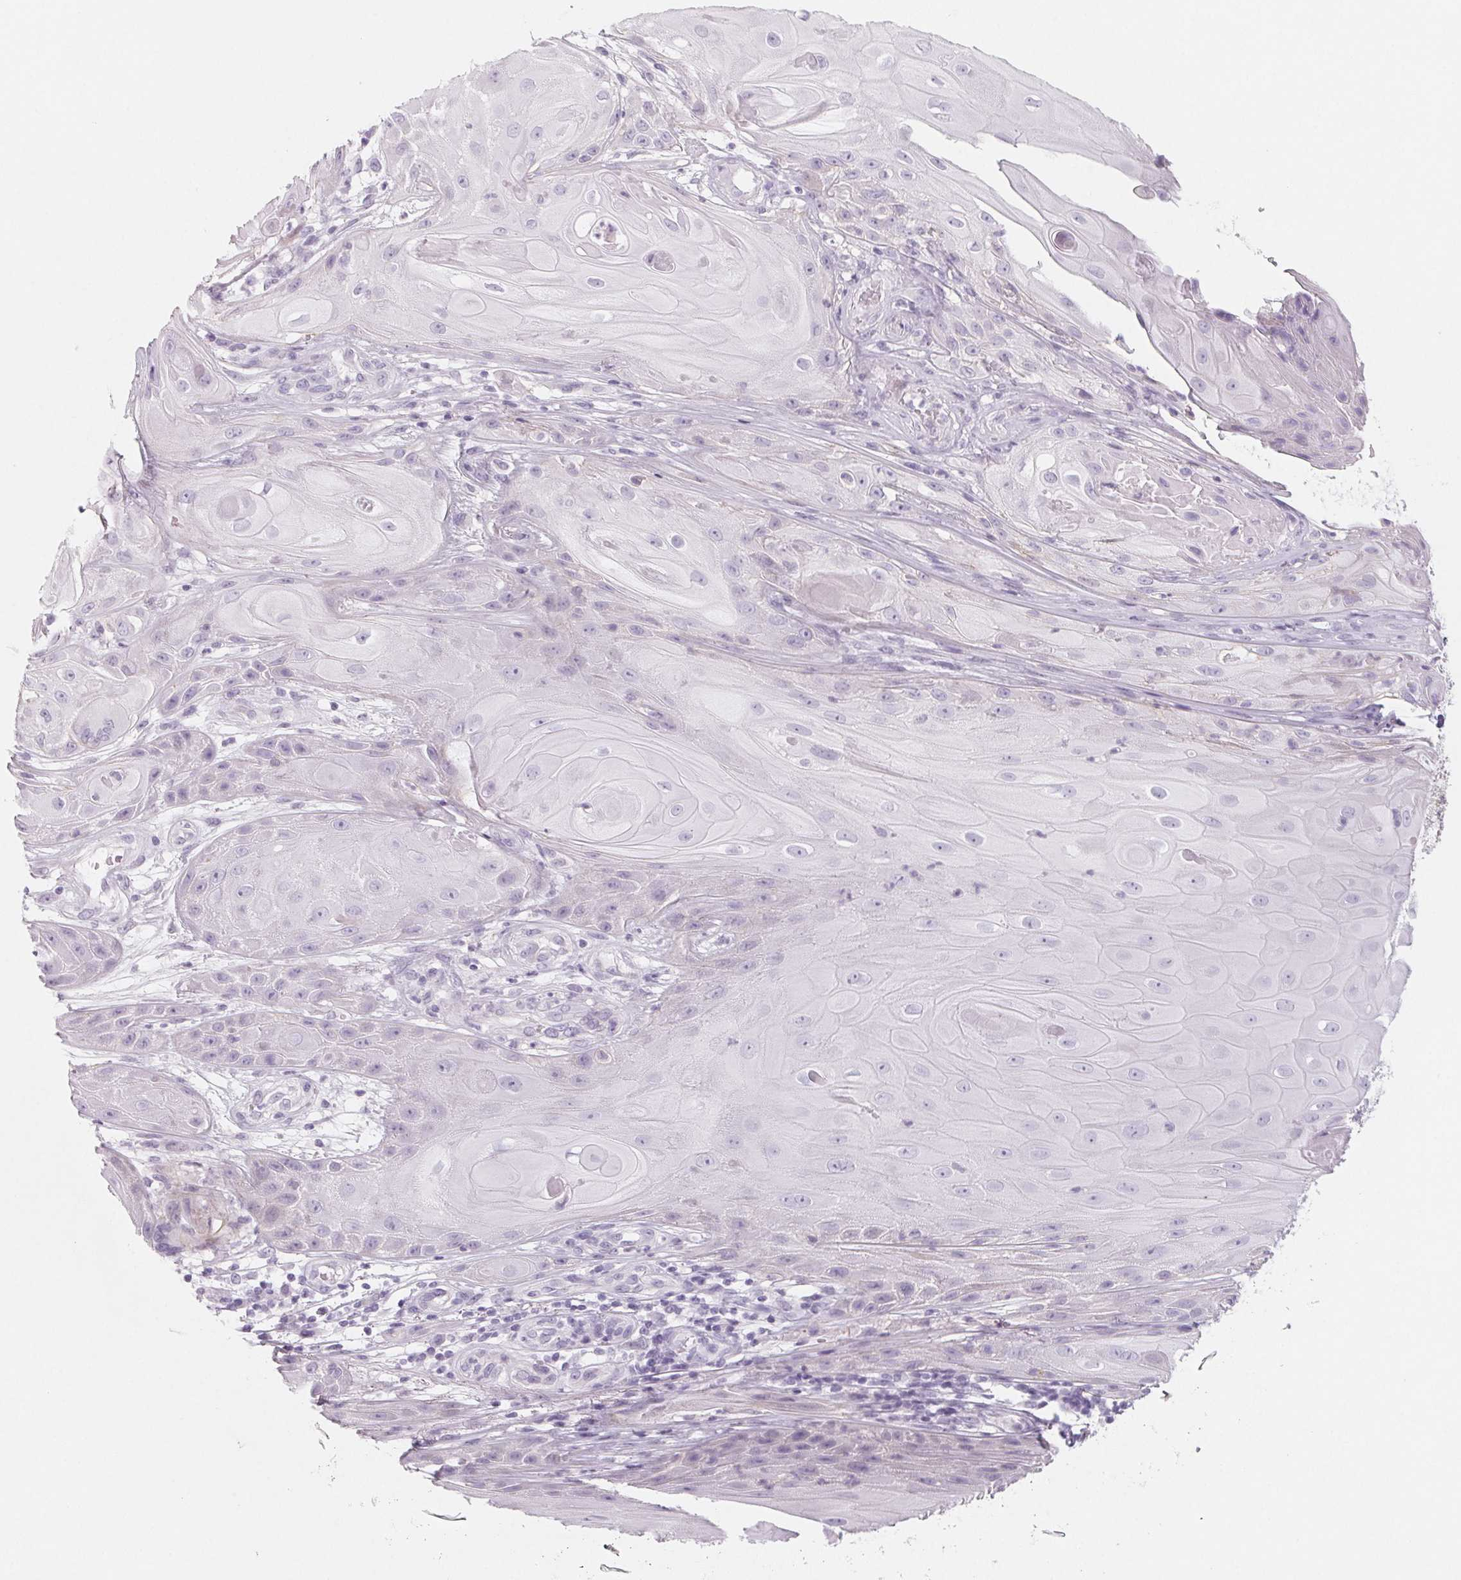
{"staining": {"intensity": "negative", "quantity": "none", "location": "none"}, "tissue": "skin cancer", "cell_type": "Tumor cells", "image_type": "cancer", "snomed": [{"axis": "morphology", "description": "Squamous cell carcinoma, NOS"}, {"axis": "topography", "description": "Skin"}], "caption": "Immunohistochemistry image of human squamous cell carcinoma (skin) stained for a protein (brown), which reveals no staining in tumor cells.", "gene": "SH3GL2", "patient": {"sex": "male", "age": 62}}